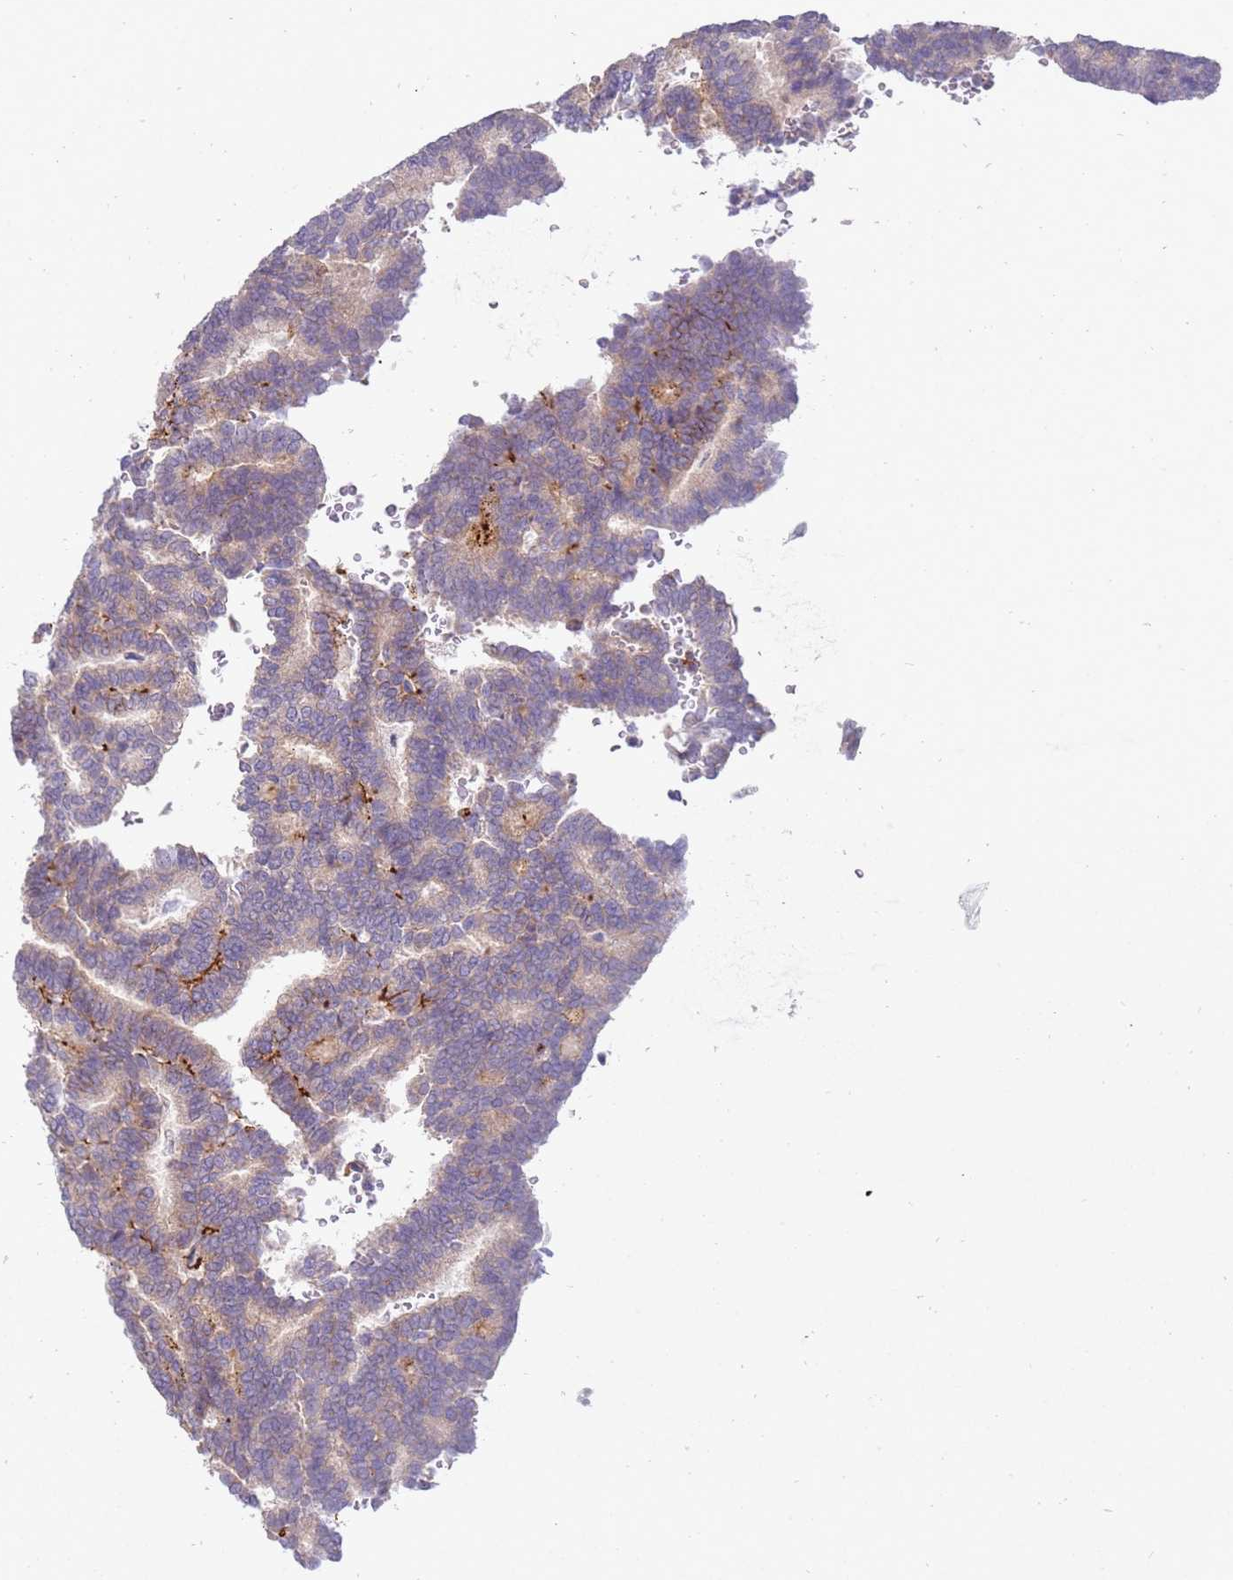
{"staining": {"intensity": "negative", "quantity": "none", "location": "none"}, "tissue": "thyroid cancer", "cell_type": "Tumor cells", "image_type": "cancer", "snomed": [{"axis": "morphology", "description": "Papillary adenocarcinoma, NOS"}, {"axis": "topography", "description": "Thyroid gland"}], "caption": "This is a image of immunohistochemistry staining of papillary adenocarcinoma (thyroid), which shows no expression in tumor cells.", "gene": "STK25", "patient": {"sex": "female", "age": 35}}